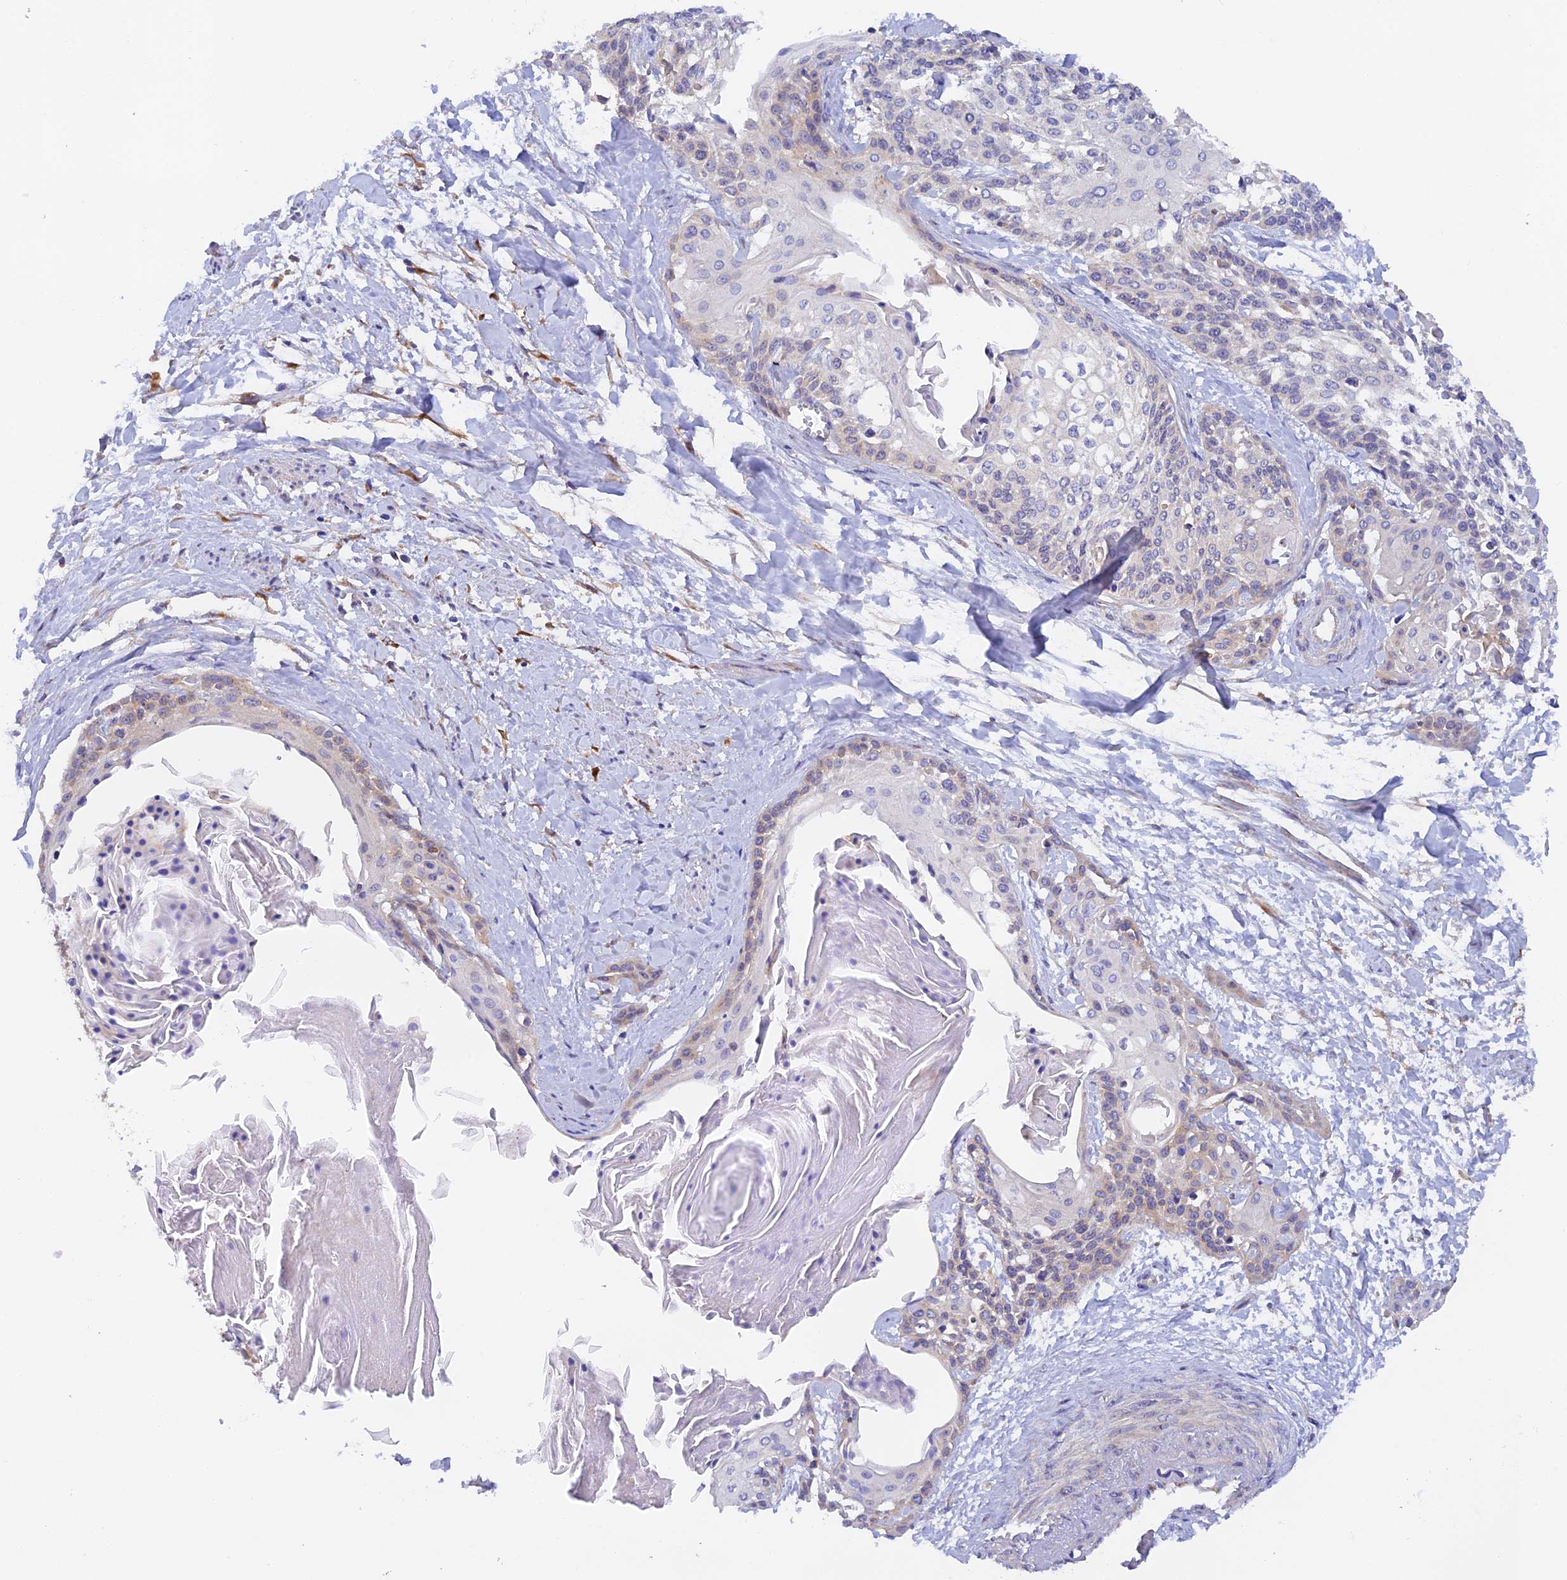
{"staining": {"intensity": "weak", "quantity": "<25%", "location": "cytoplasmic/membranous"}, "tissue": "cervical cancer", "cell_type": "Tumor cells", "image_type": "cancer", "snomed": [{"axis": "morphology", "description": "Squamous cell carcinoma, NOS"}, {"axis": "topography", "description": "Cervix"}], "caption": "Tumor cells are negative for brown protein staining in cervical cancer.", "gene": "RANBP6", "patient": {"sex": "female", "age": 57}}